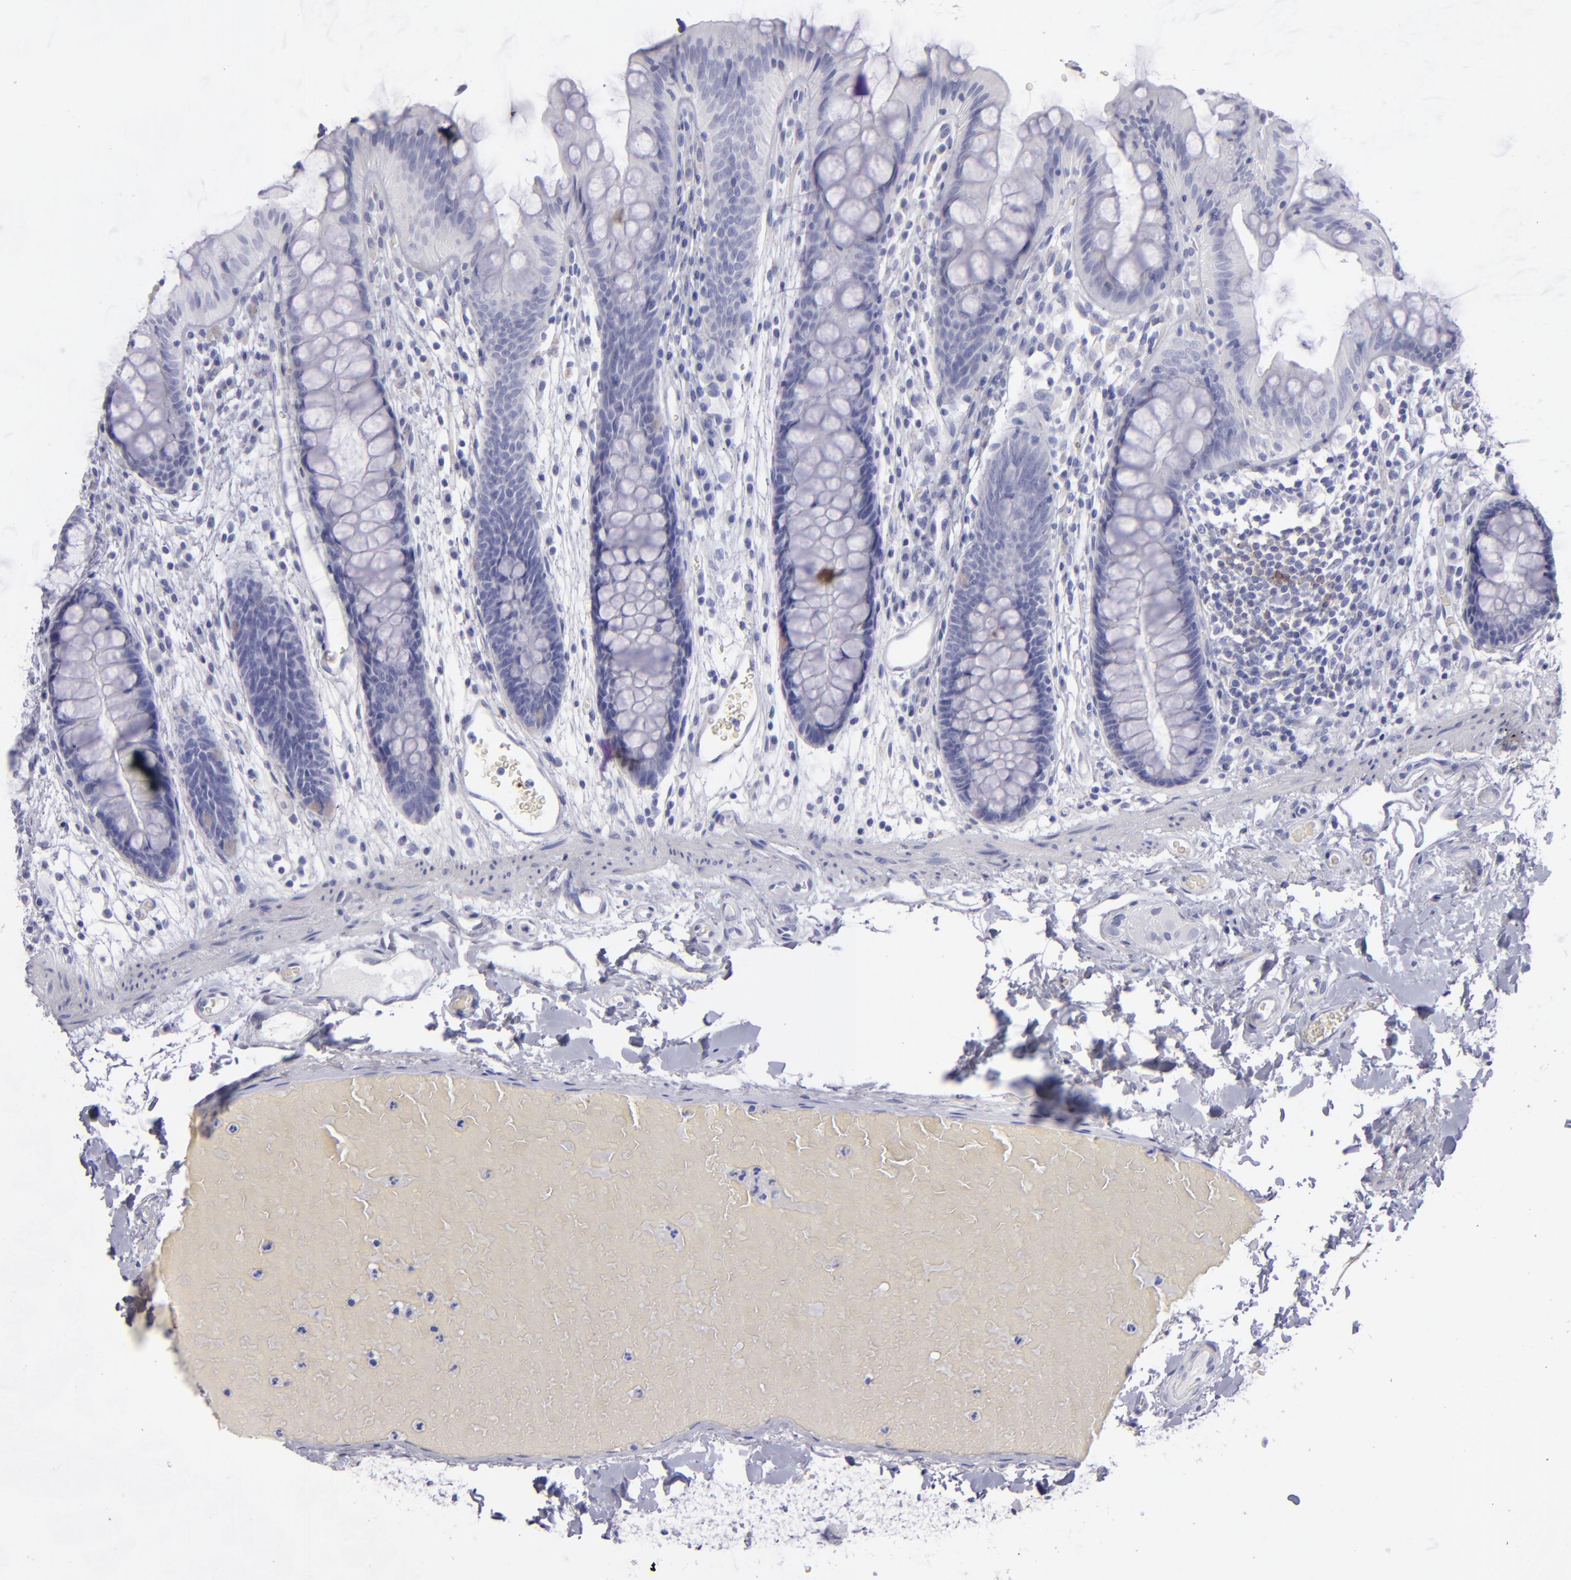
{"staining": {"intensity": "negative", "quantity": "none", "location": "none"}, "tissue": "colon", "cell_type": "Endothelial cells", "image_type": "normal", "snomed": [{"axis": "morphology", "description": "Normal tissue, NOS"}, {"axis": "topography", "description": "Smooth muscle"}, {"axis": "topography", "description": "Colon"}], "caption": "Immunohistochemistry histopathology image of normal colon: human colon stained with DAB displays no significant protein positivity in endothelial cells.", "gene": "CD22", "patient": {"sex": "male", "age": 67}}